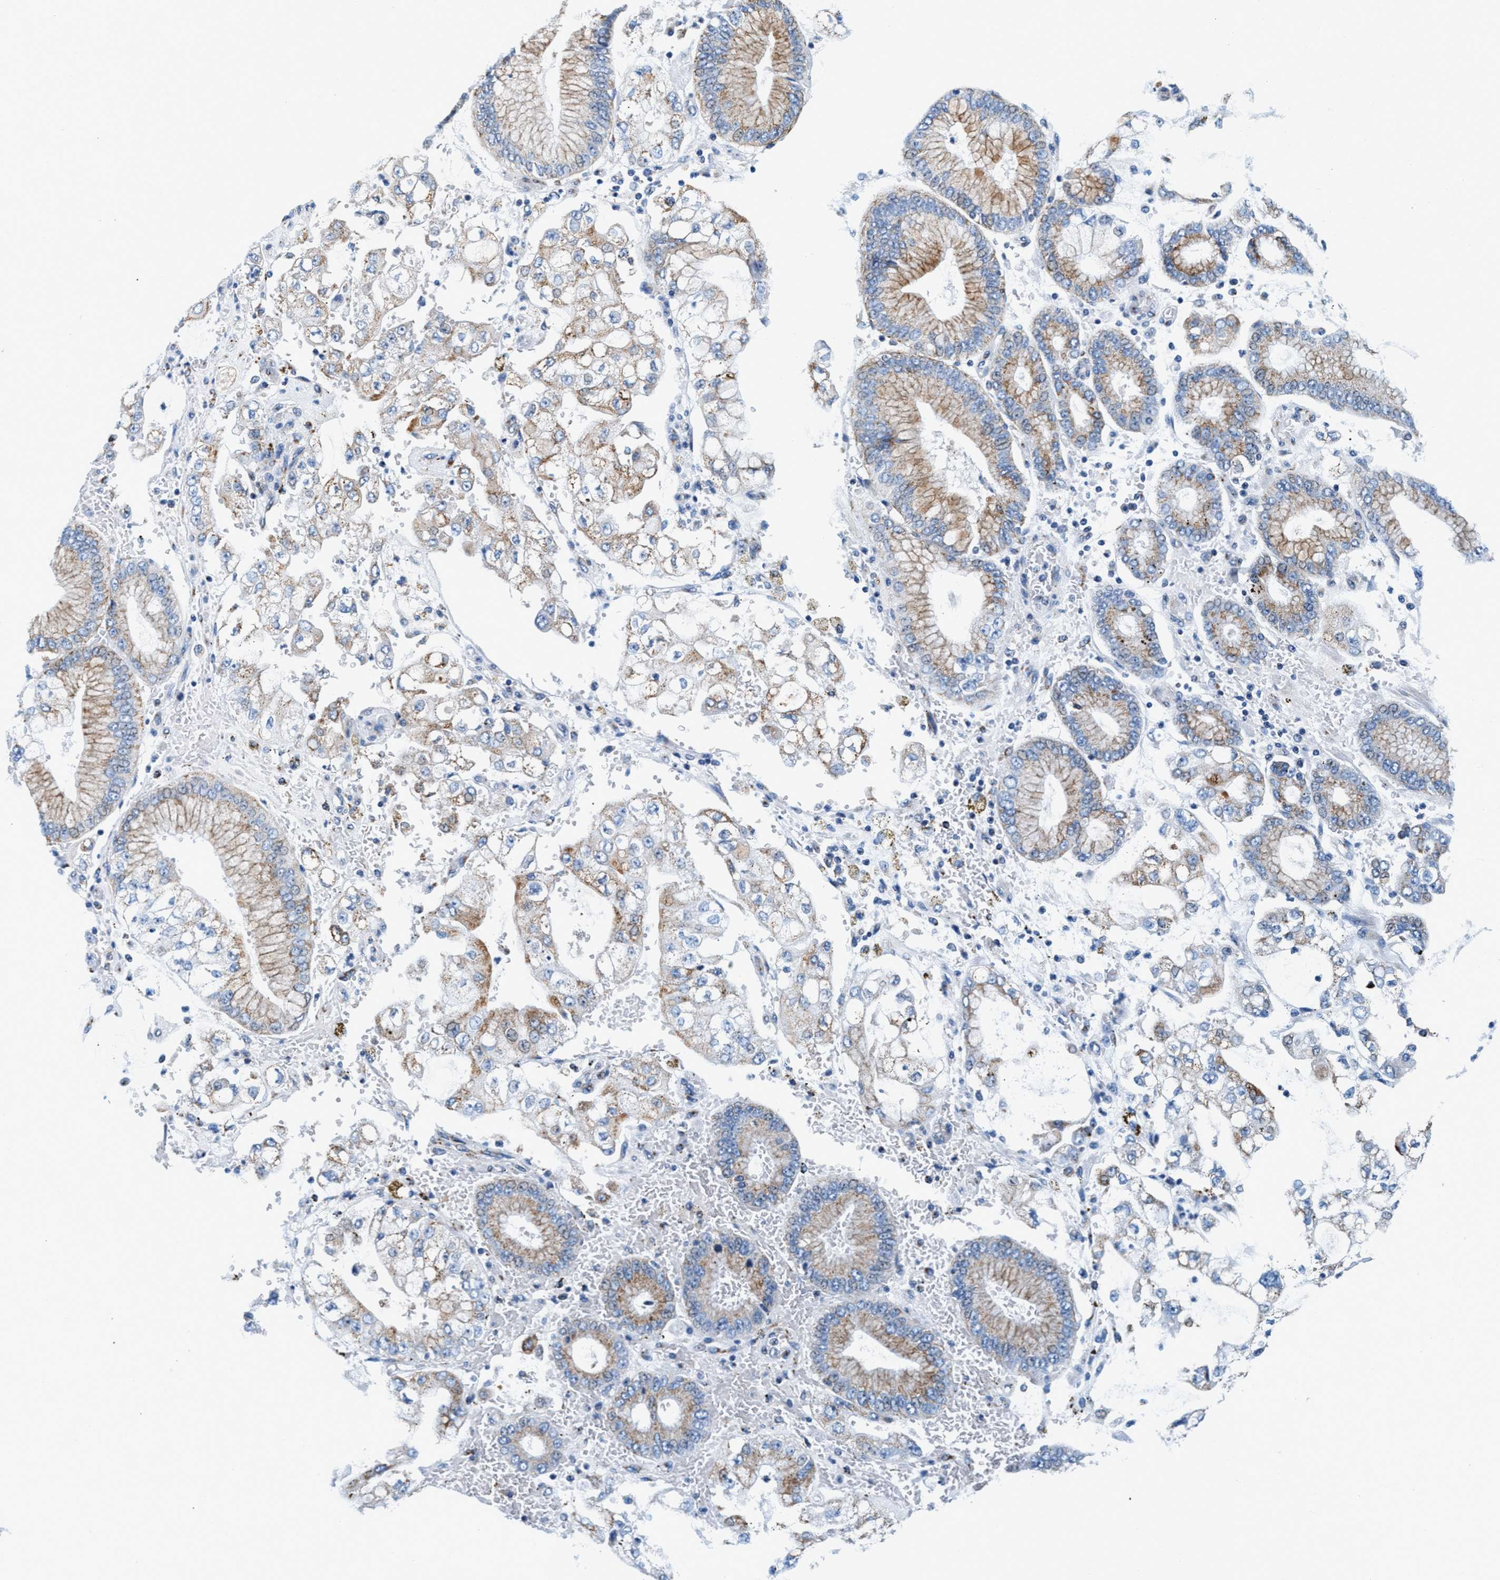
{"staining": {"intensity": "weak", "quantity": "25%-75%", "location": "cytoplasmic/membranous"}, "tissue": "stomach cancer", "cell_type": "Tumor cells", "image_type": "cancer", "snomed": [{"axis": "morphology", "description": "Adenocarcinoma, NOS"}, {"axis": "topography", "description": "Stomach"}], "caption": "Protein staining of stomach cancer (adenocarcinoma) tissue displays weak cytoplasmic/membranous expression in about 25%-75% of tumor cells.", "gene": "VPS53", "patient": {"sex": "male", "age": 76}}